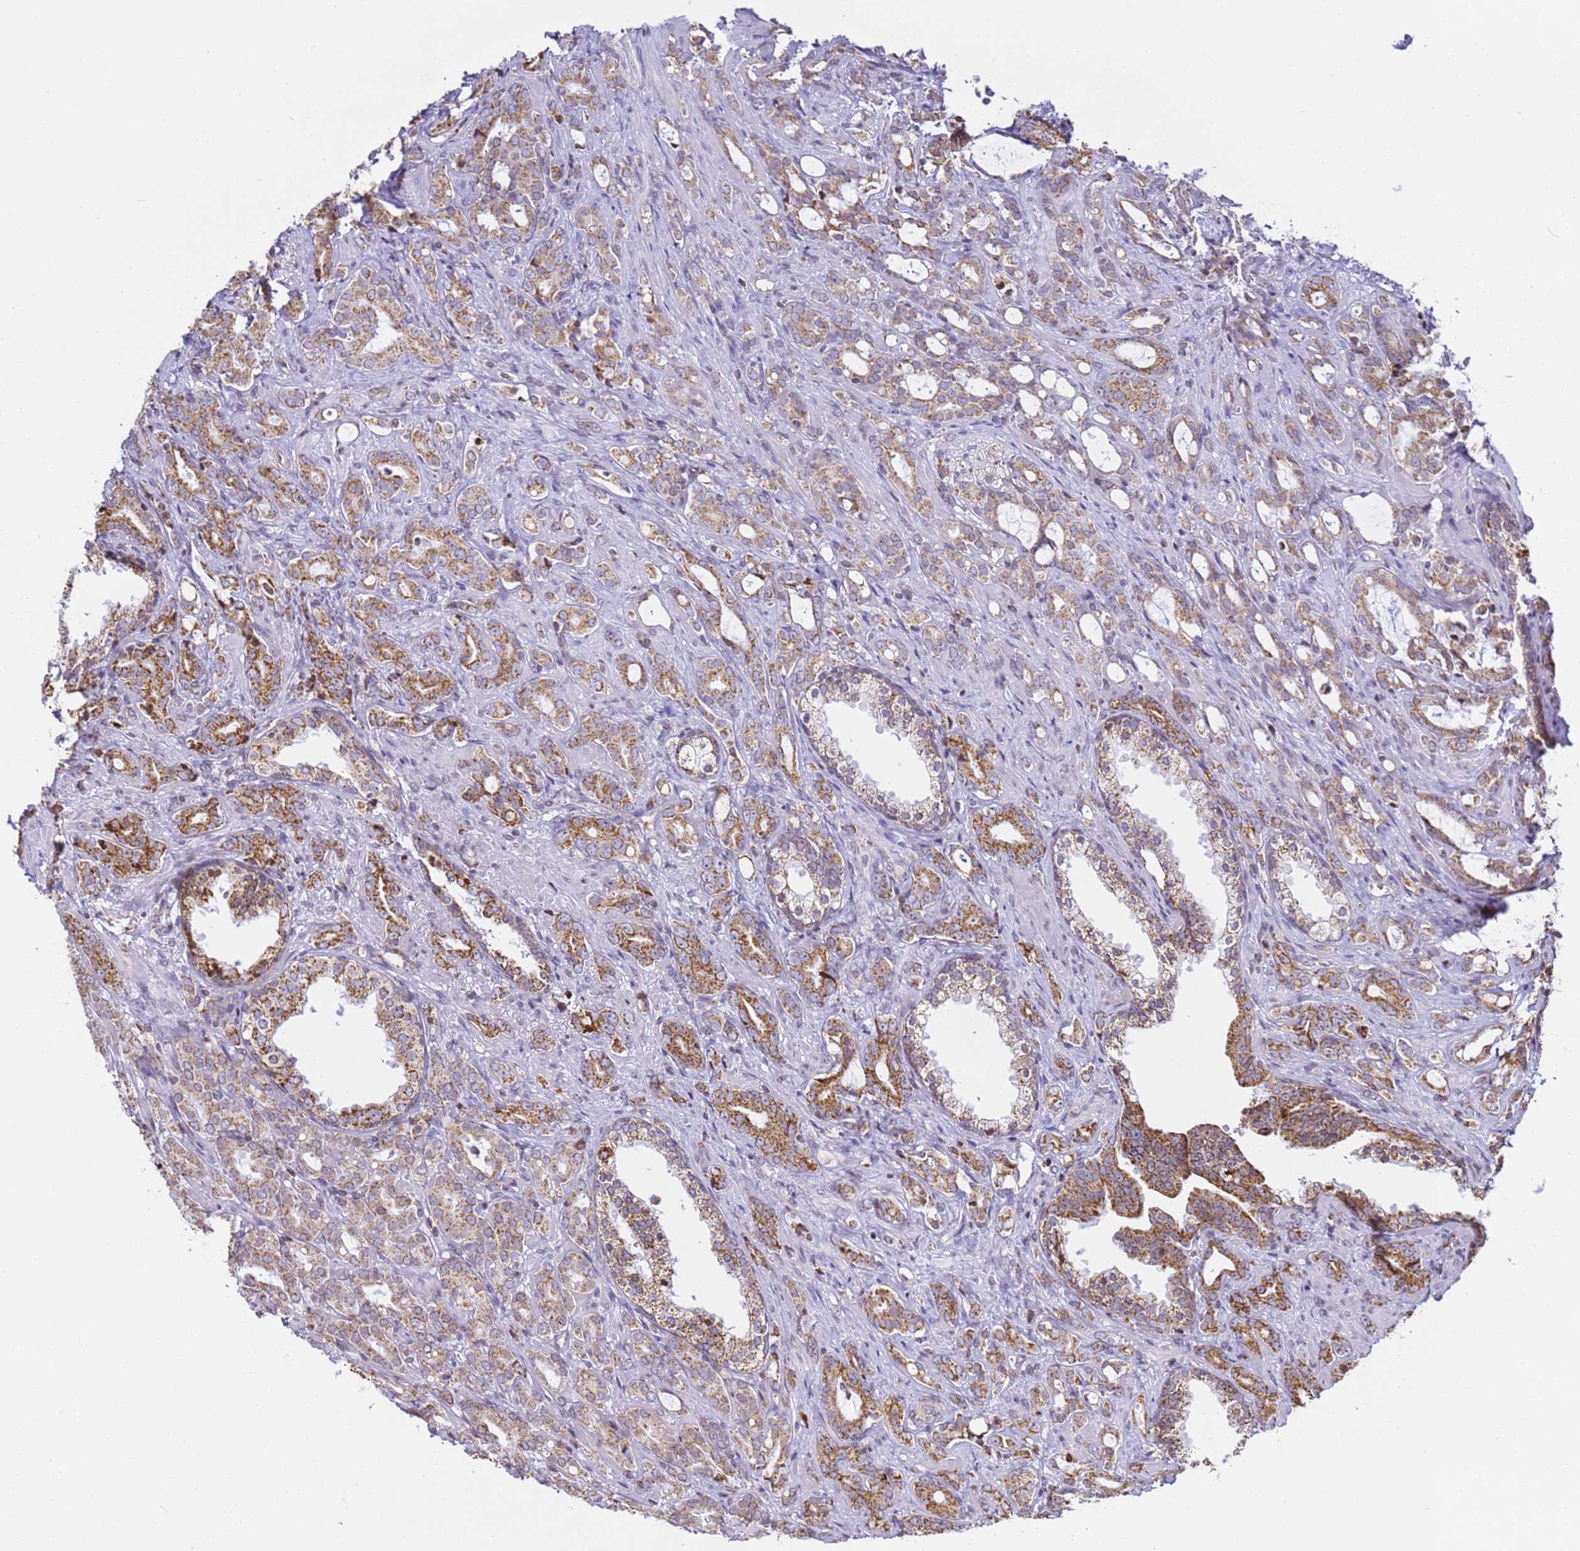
{"staining": {"intensity": "moderate", "quantity": ">75%", "location": "cytoplasmic/membranous"}, "tissue": "prostate cancer", "cell_type": "Tumor cells", "image_type": "cancer", "snomed": [{"axis": "morphology", "description": "Adenocarcinoma, High grade"}, {"axis": "topography", "description": "Prostate"}], "caption": "Immunohistochemical staining of prostate cancer shows medium levels of moderate cytoplasmic/membranous protein positivity in about >75% of tumor cells. Nuclei are stained in blue.", "gene": "HSPE1", "patient": {"sex": "male", "age": 72}}